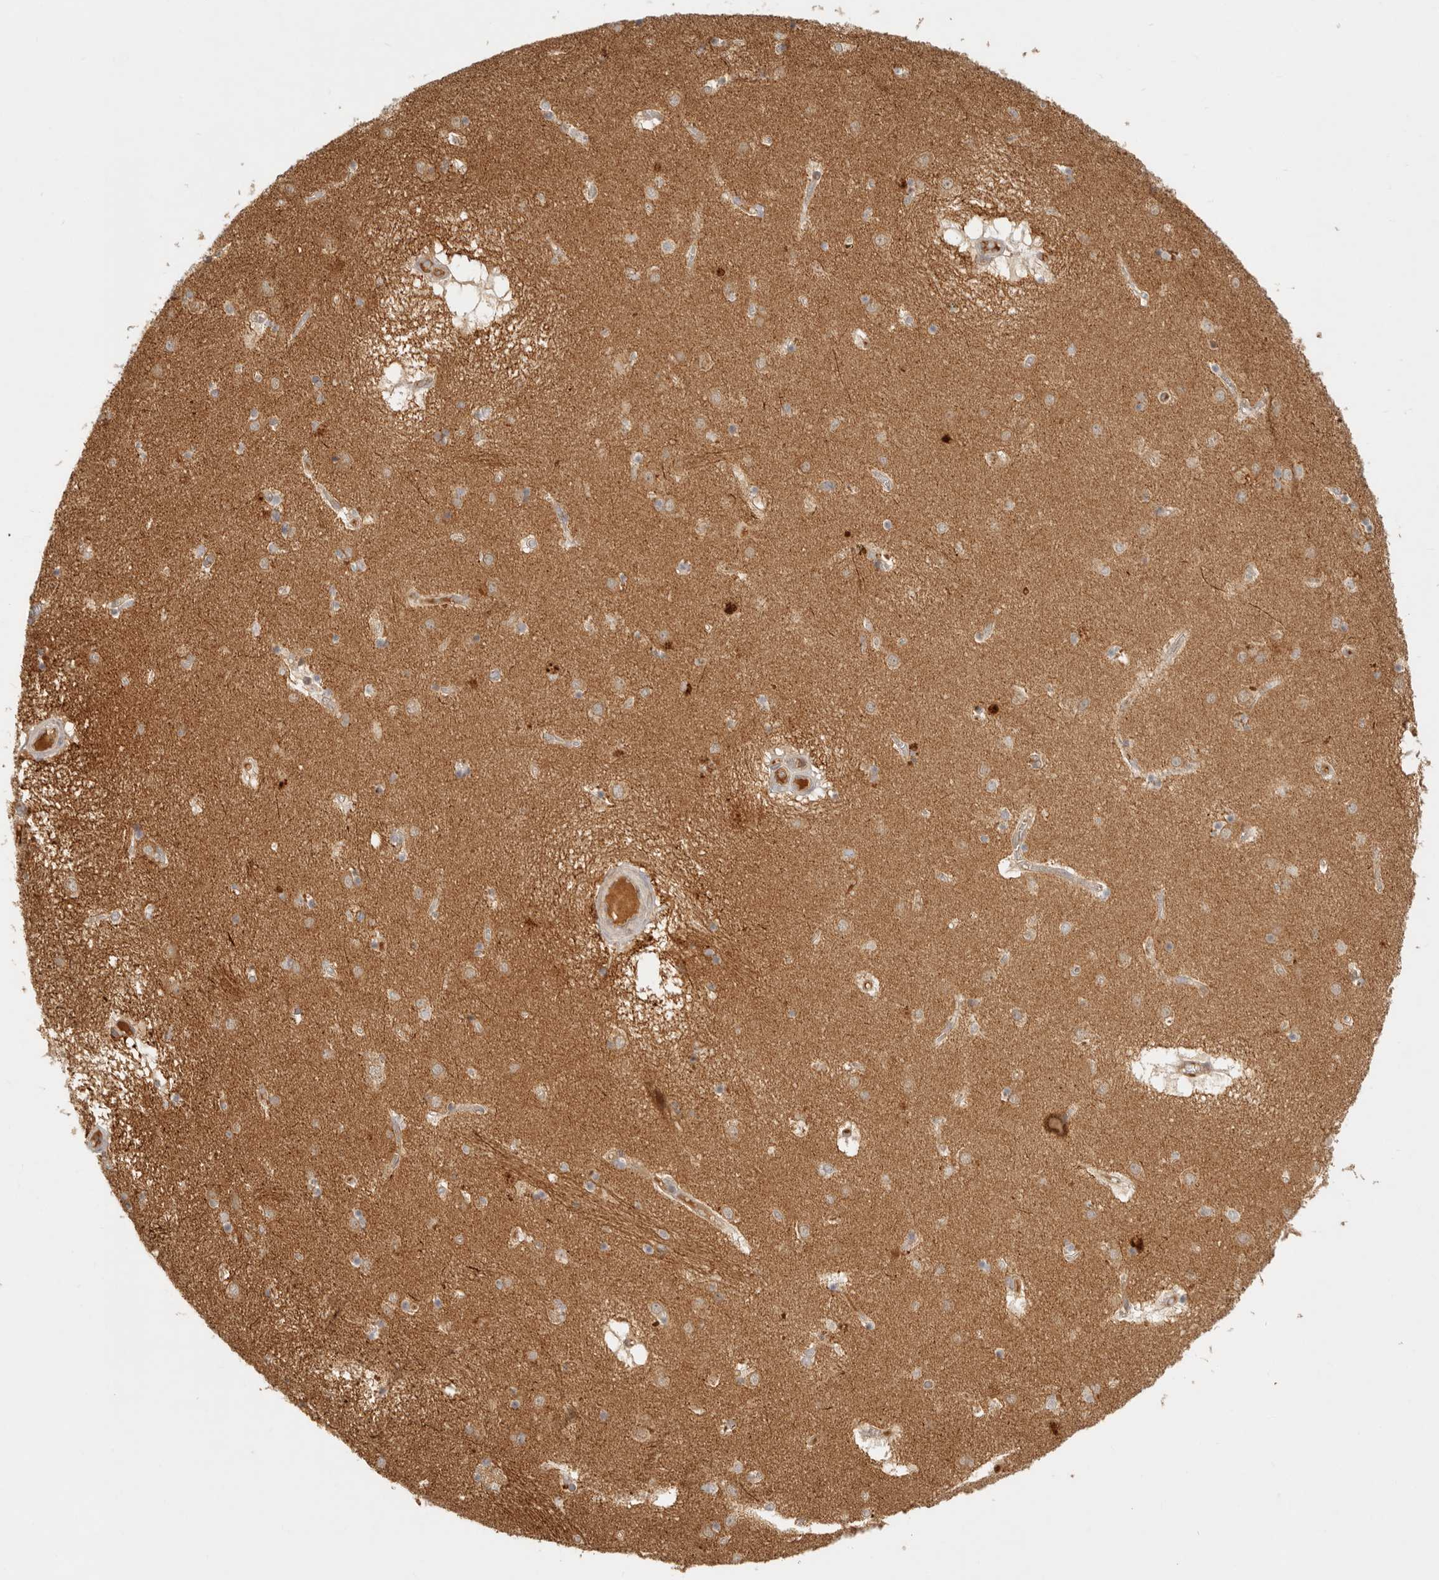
{"staining": {"intensity": "negative", "quantity": "none", "location": "none"}, "tissue": "caudate", "cell_type": "Glial cells", "image_type": "normal", "snomed": [{"axis": "morphology", "description": "Normal tissue, NOS"}, {"axis": "topography", "description": "Lateral ventricle wall"}], "caption": "Immunohistochemical staining of unremarkable human caudate reveals no significant positivity in glial cells. (DAB IHC, high magnification).", "gene": "ANKRD61", "patient": {"sex": "male", "age": 70}}